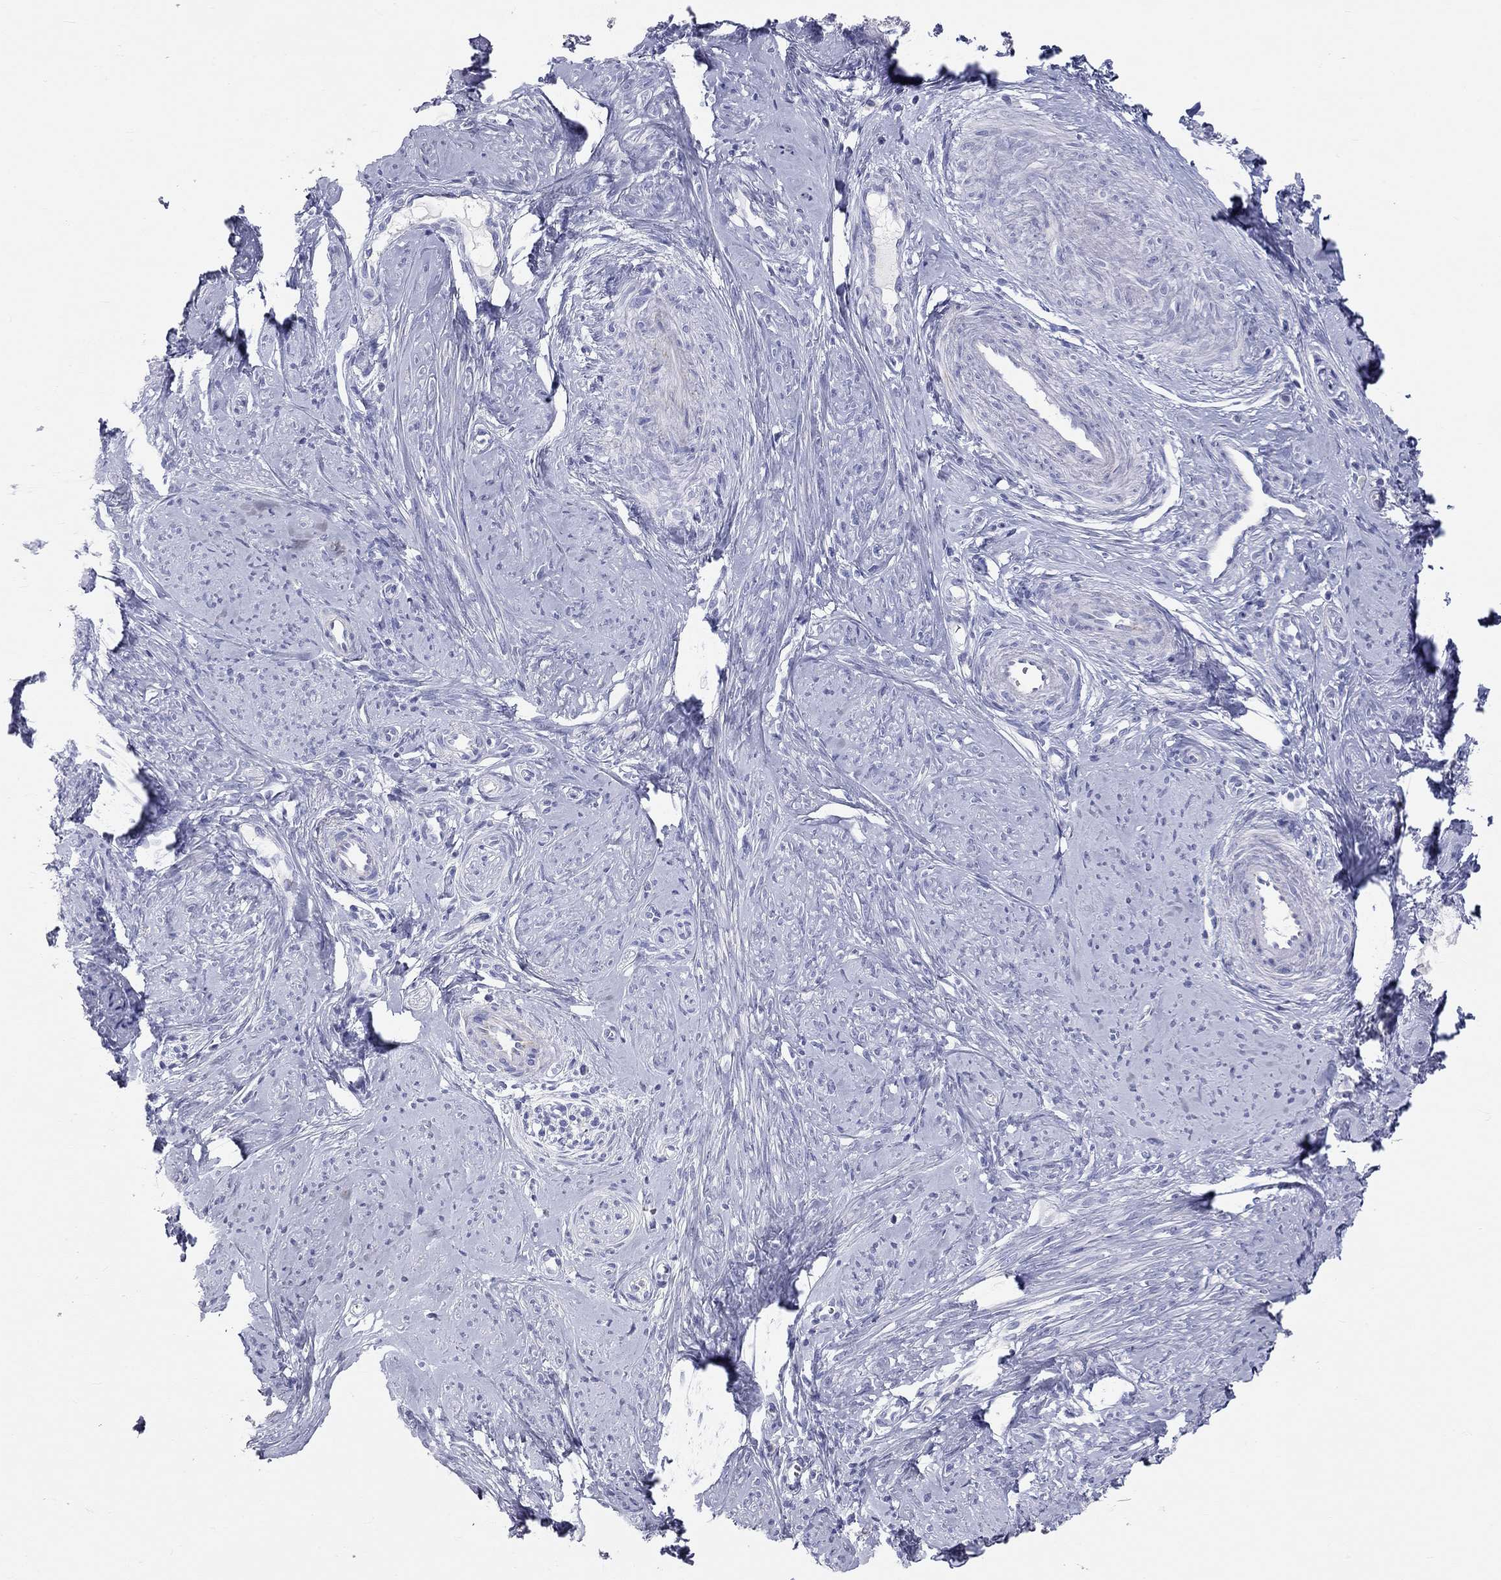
{"staining": {"intensity": "negative", "quantity": "none", "location": "none"}, "tissue": "smooth muscle", "cell_type": "Smooth muscle cells", "image_type": "normal", "snomed": [{"axis": "morphology", "description": "Normal tissue, NOS"}, {"axis": "topography", "description": "Smooth muscle"}], "caption": "Micrograph shows no significant protein positivity in smooth muscle cells of unremarkable smooth muscle. Nuclei are stained in blue.", "gene": "PCDHGC5", "patient": {"sex": "female", "age": 48}}